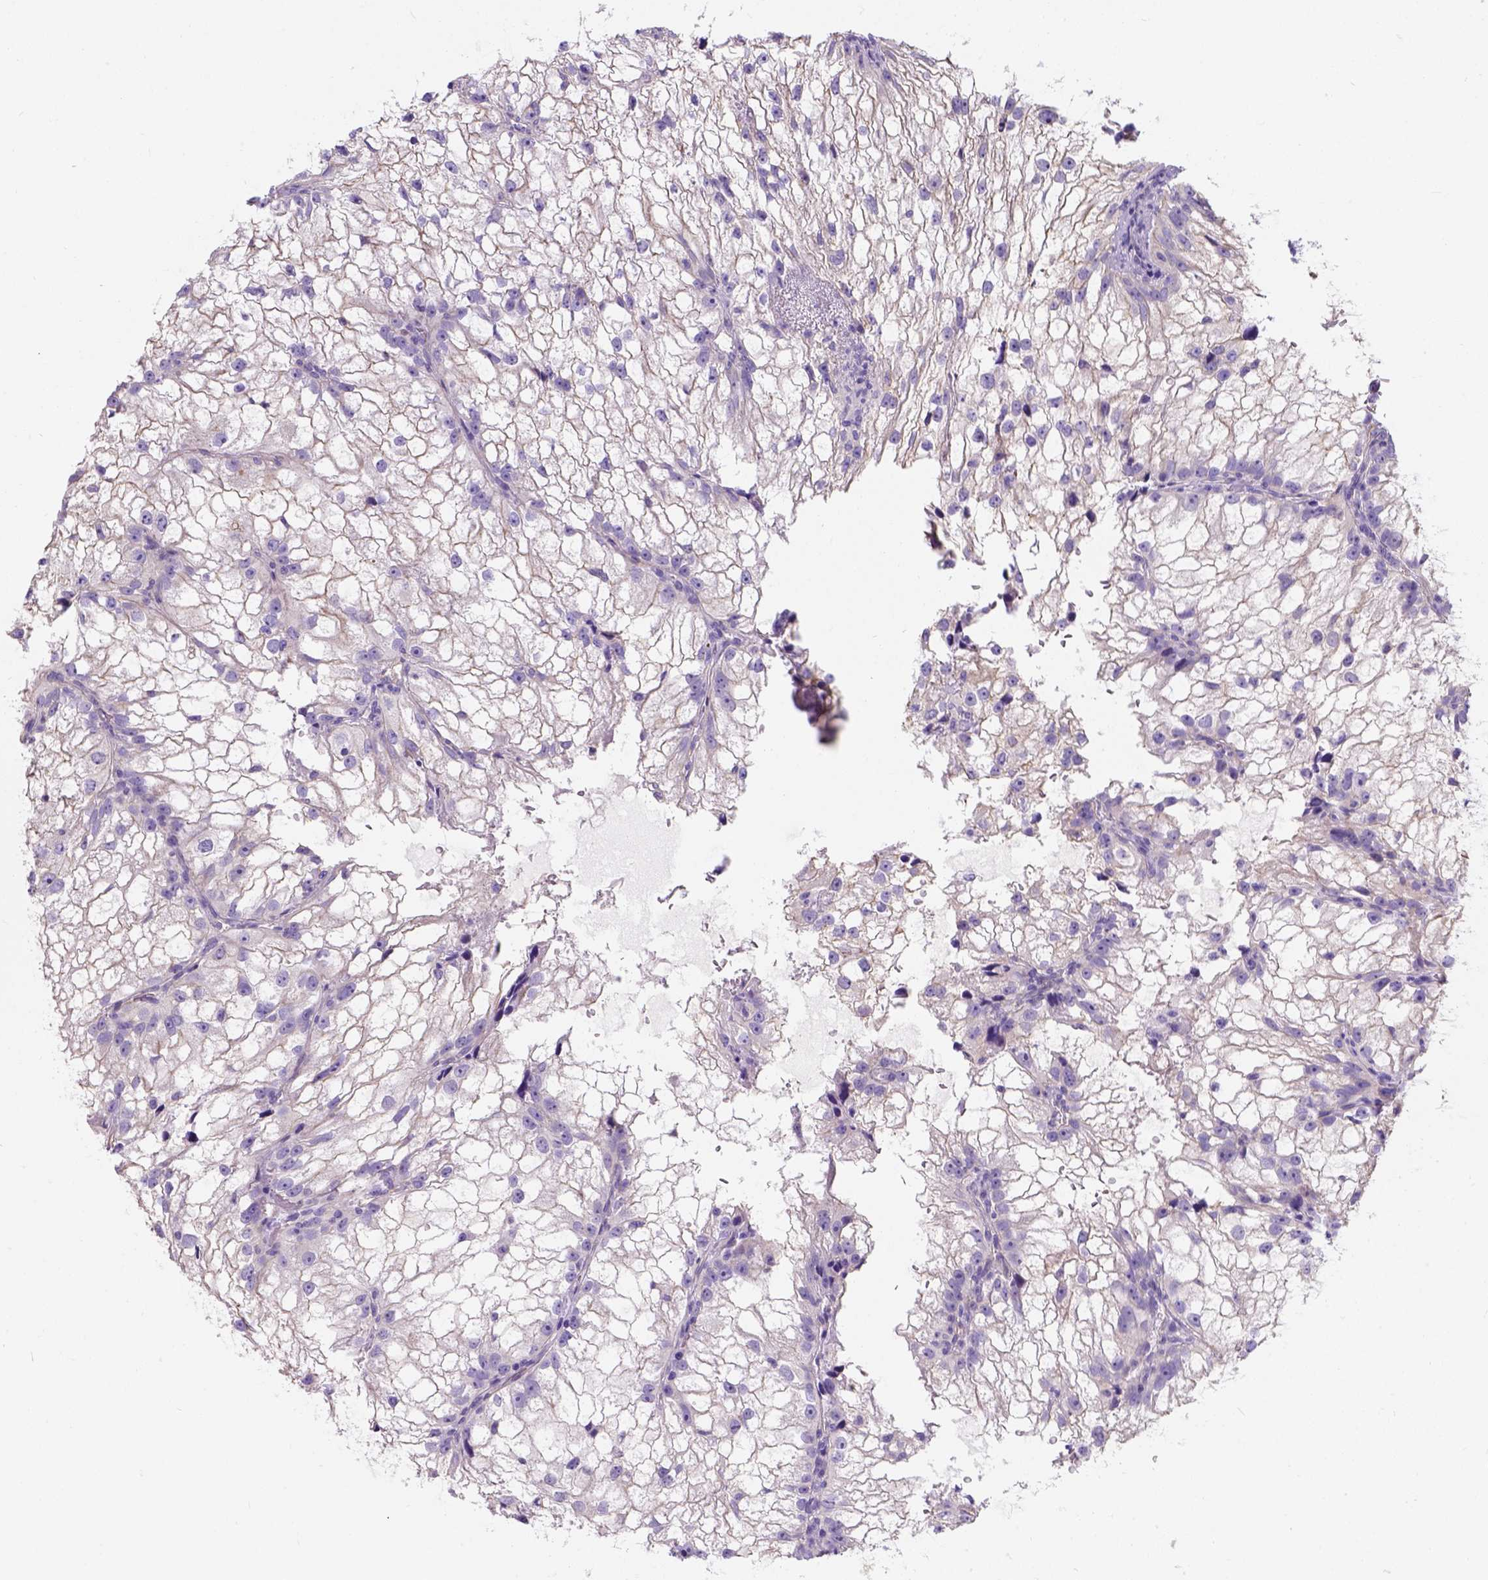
{"staining": {"intensity": "negative", "quantity": "none", "location": "none"}, "tissue": "renal cancer", "cell_type": "Tumor cells", "image_type": "cancer", "snomed": [{"axis": "morphology", "description": "Adenocarcinoma, NOS"}, {"axis": "topography", "description": "Kidney"}], "caption": "IHC of human adenocarcinoma (renal) displays no staining in tumor cells.", "gene": "PHF7", "patient": {"sex": "male", "age": 59}}